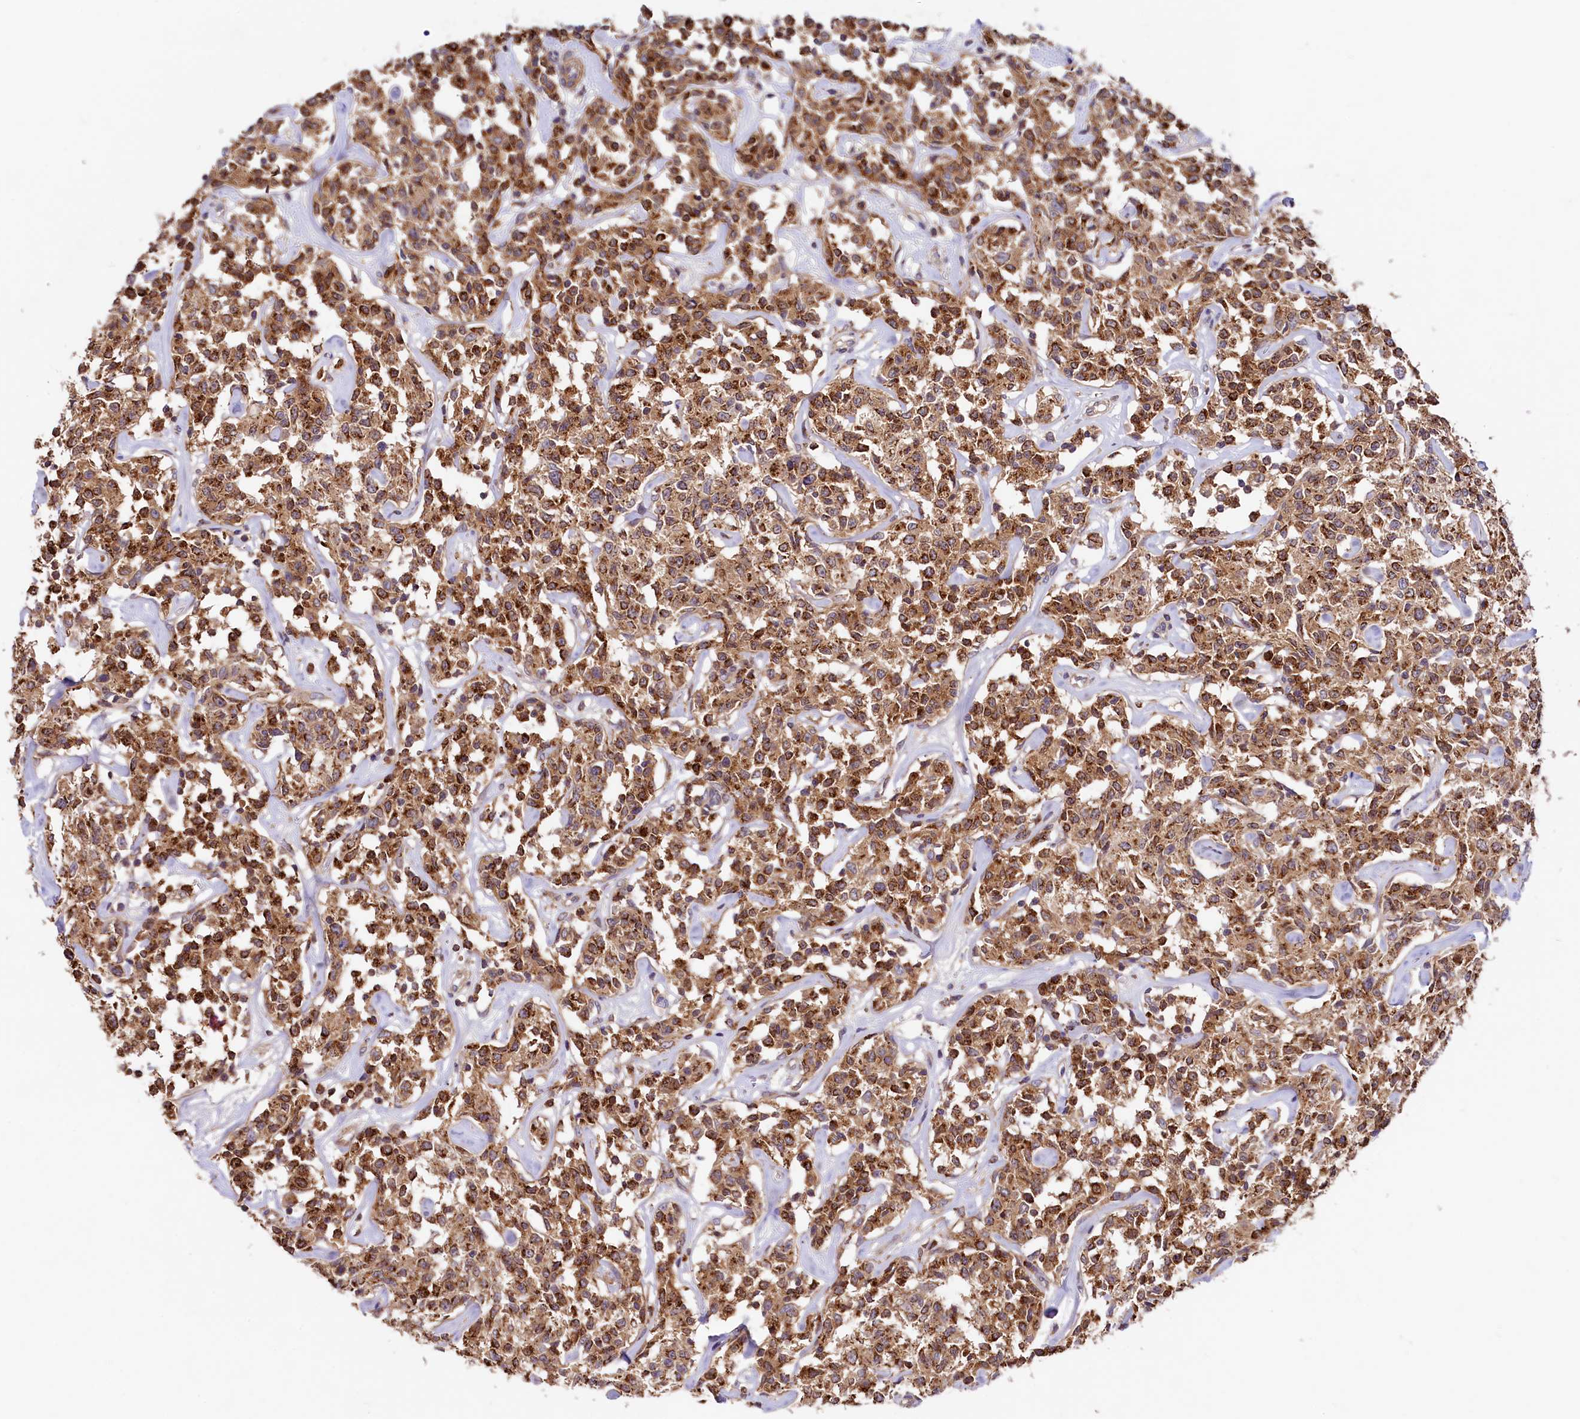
{"staining": {"intensity": "moderate", "quantity": ">75%", "location": "cytoplasmic/membranous"}, "tissue": "lymphoma", "cell_type": "Tumor cells", "image_type": "cancer", "snomed": [{"axis": "morphology", "description": "Malignant lymphoma, non-Hodgkin's type, Low grade"}, {"axis": "topography", "description": "Small intestine"}], "caption": "Immunohistochemical staining of human malignant lymphoma, non-Hodgkin's type (low-grade) reveals moderate cytoplasmic/membranous protein staining in approximately >75% of tumor cells. The staining is performed using DAB (3,3'-diaminobenzidine) brown chromogen to label protein expression. The nuclei are counter-stained blue using hematoxylin.", "gene": "CIAO3", "patient": {"sex": "female", "age": 59}}